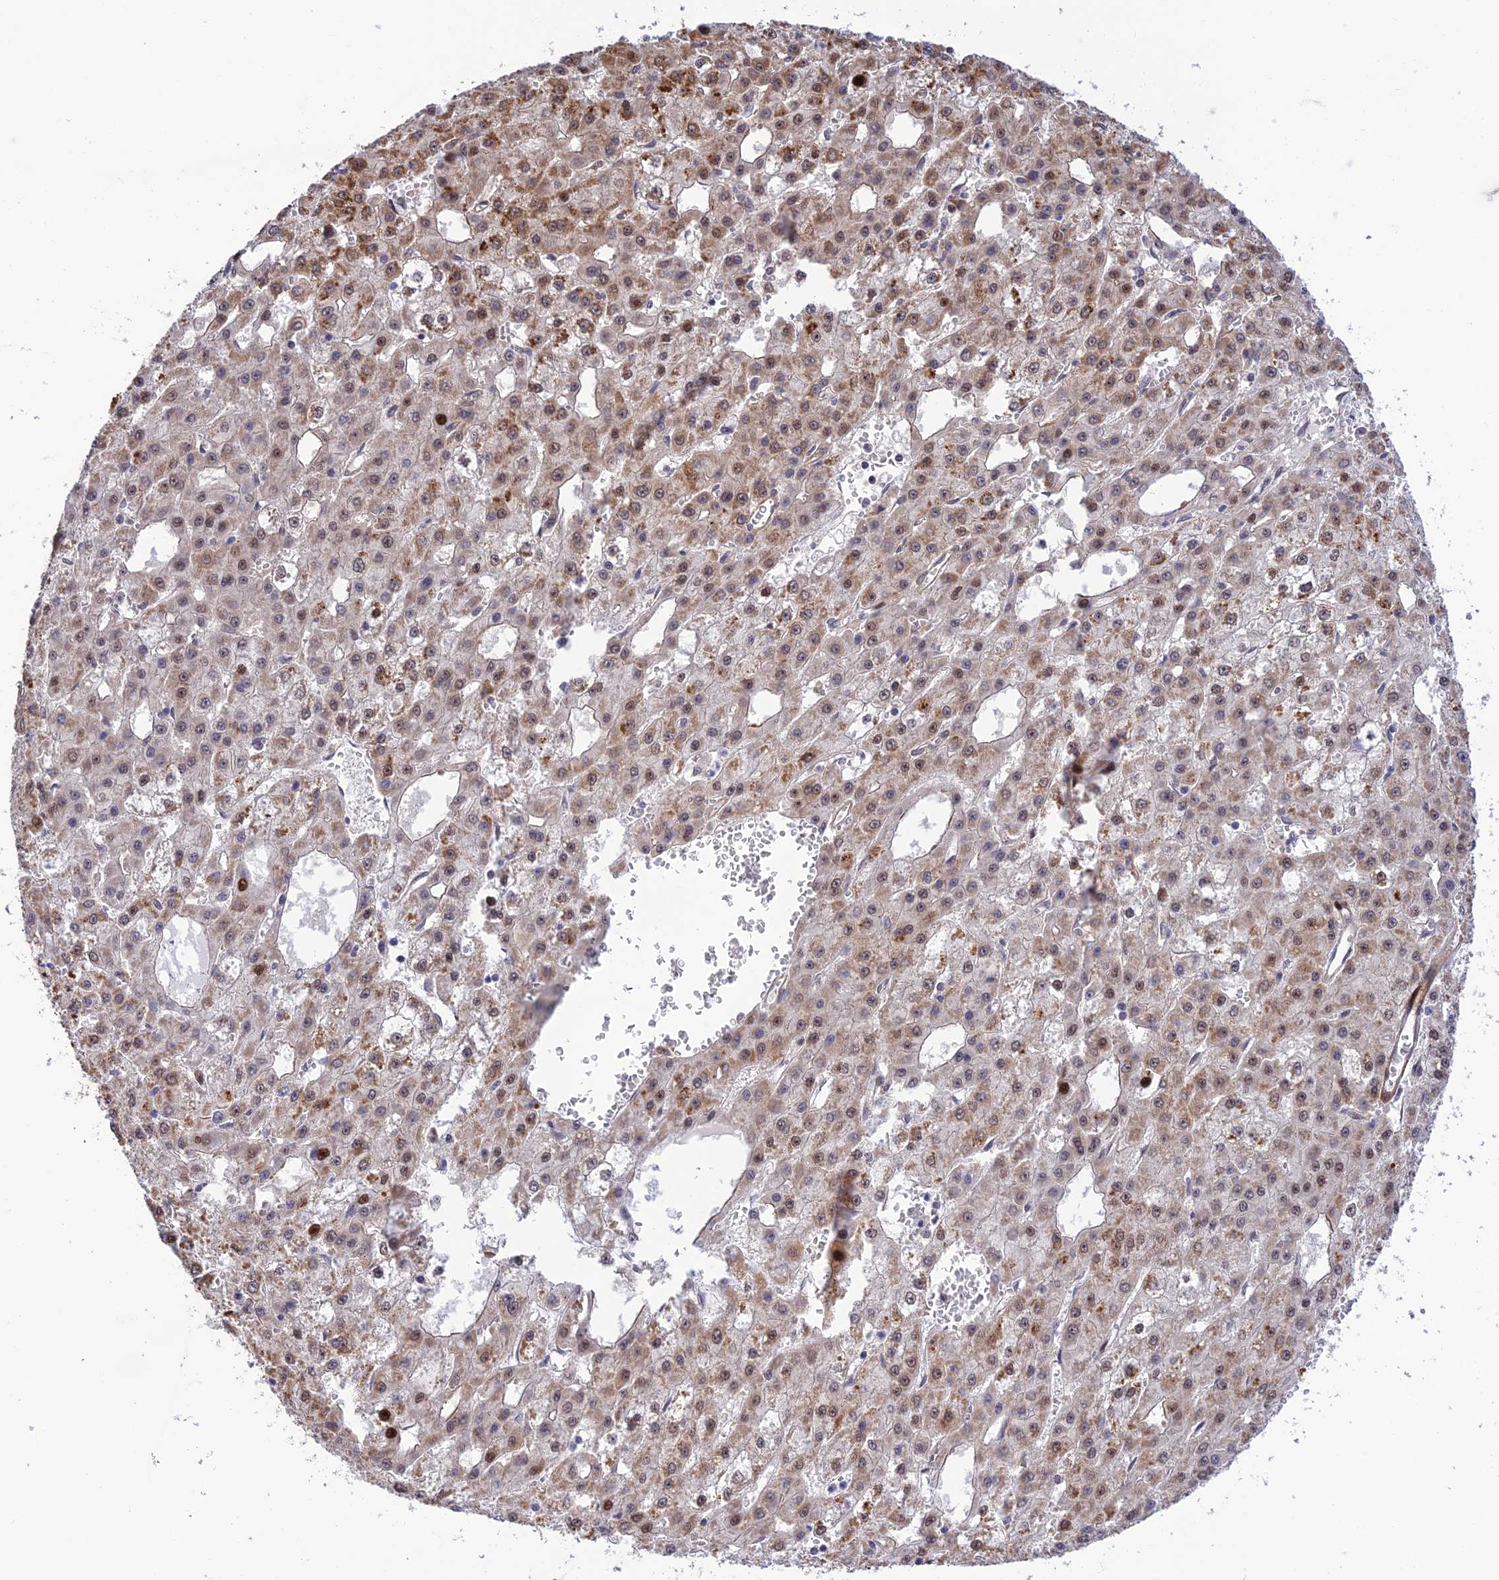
{"staining": {"intensity": "moderate", "quantity": "25%-75%", "location": "cytoplasmic/membranous,nuclear"}, "tissue": "liver cancer", "cell_type": "Tumor cells", "image_type": "cancer", "snomed": [{"axis": "morphology", "description": "Carcinoma, Hepatocellular, NOS"}, {"axis": "topography", "description": "Liver"}], "caption": "DAB (3,3'-diaminobenzidine) immunohistochemical staining of human liver hepatocellular carcinoma demonstrates moderate cytoplasmic/membranous and nuclear protein expression in about 25%-75% of tumor cells.", "gene": "ZNF584", "patient": {"sex": "male", "age": 47}}